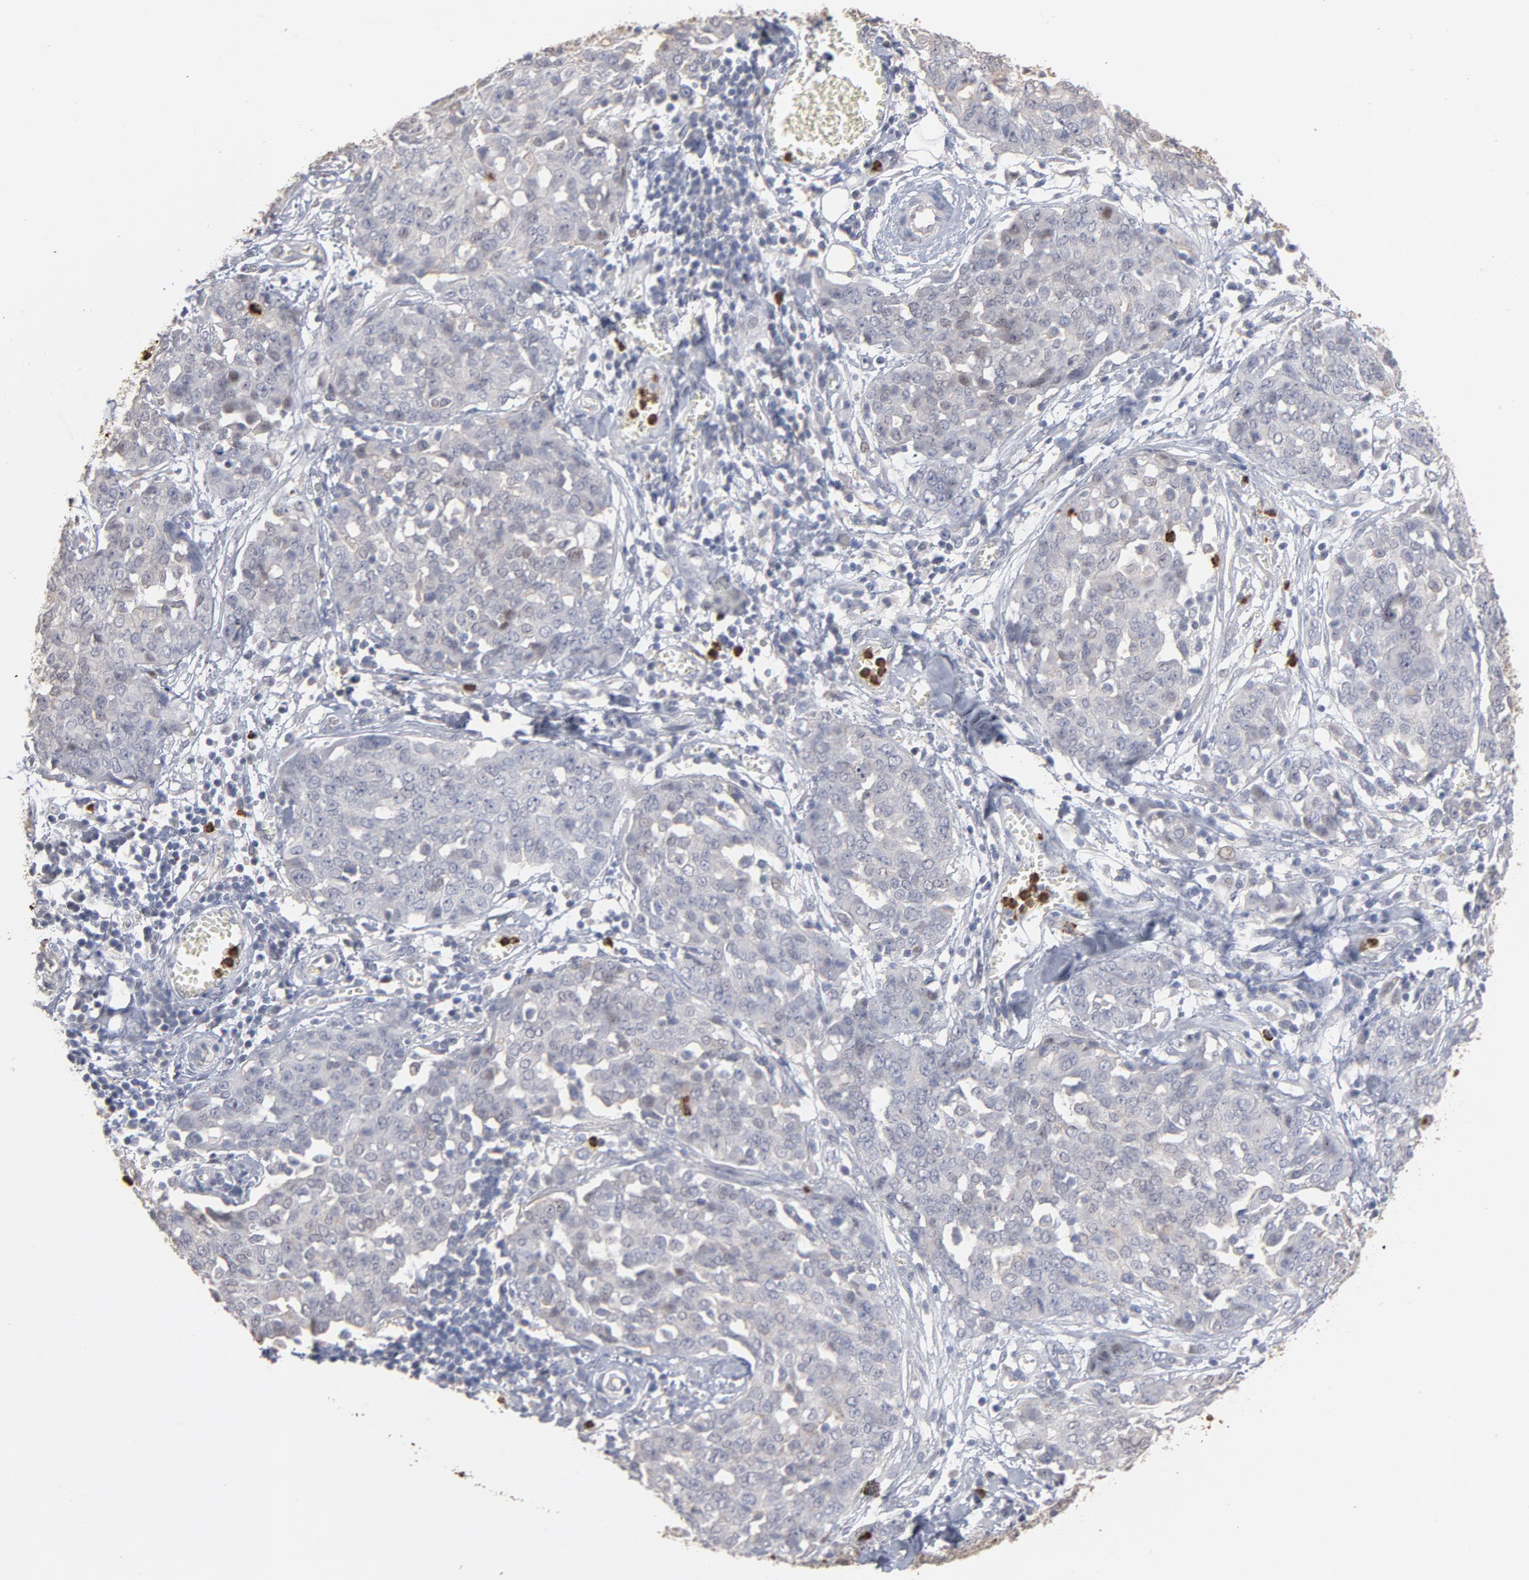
{"staining": {"intensity": "weak", "quantity": "<25%", "location": "nuclear"}, "tissue": "ovarian cancer", "cell_type": "Tumor cells", "image_type": "cancer", "snomed": [{"axis": "morphology", "description": "Cystadenocarcinoma, serous, NOS"}, {"axis": "topography", "description": "Soft tissue"}, {"axis": "topography", "description": "Ovary"}], "caption": "Immunohistochemistry (IHC) of human ovarian cancer demonstrates no expression in tumor cells.", "gene": "PNMA1", "patient": {"sex": "female", "age": 57}}